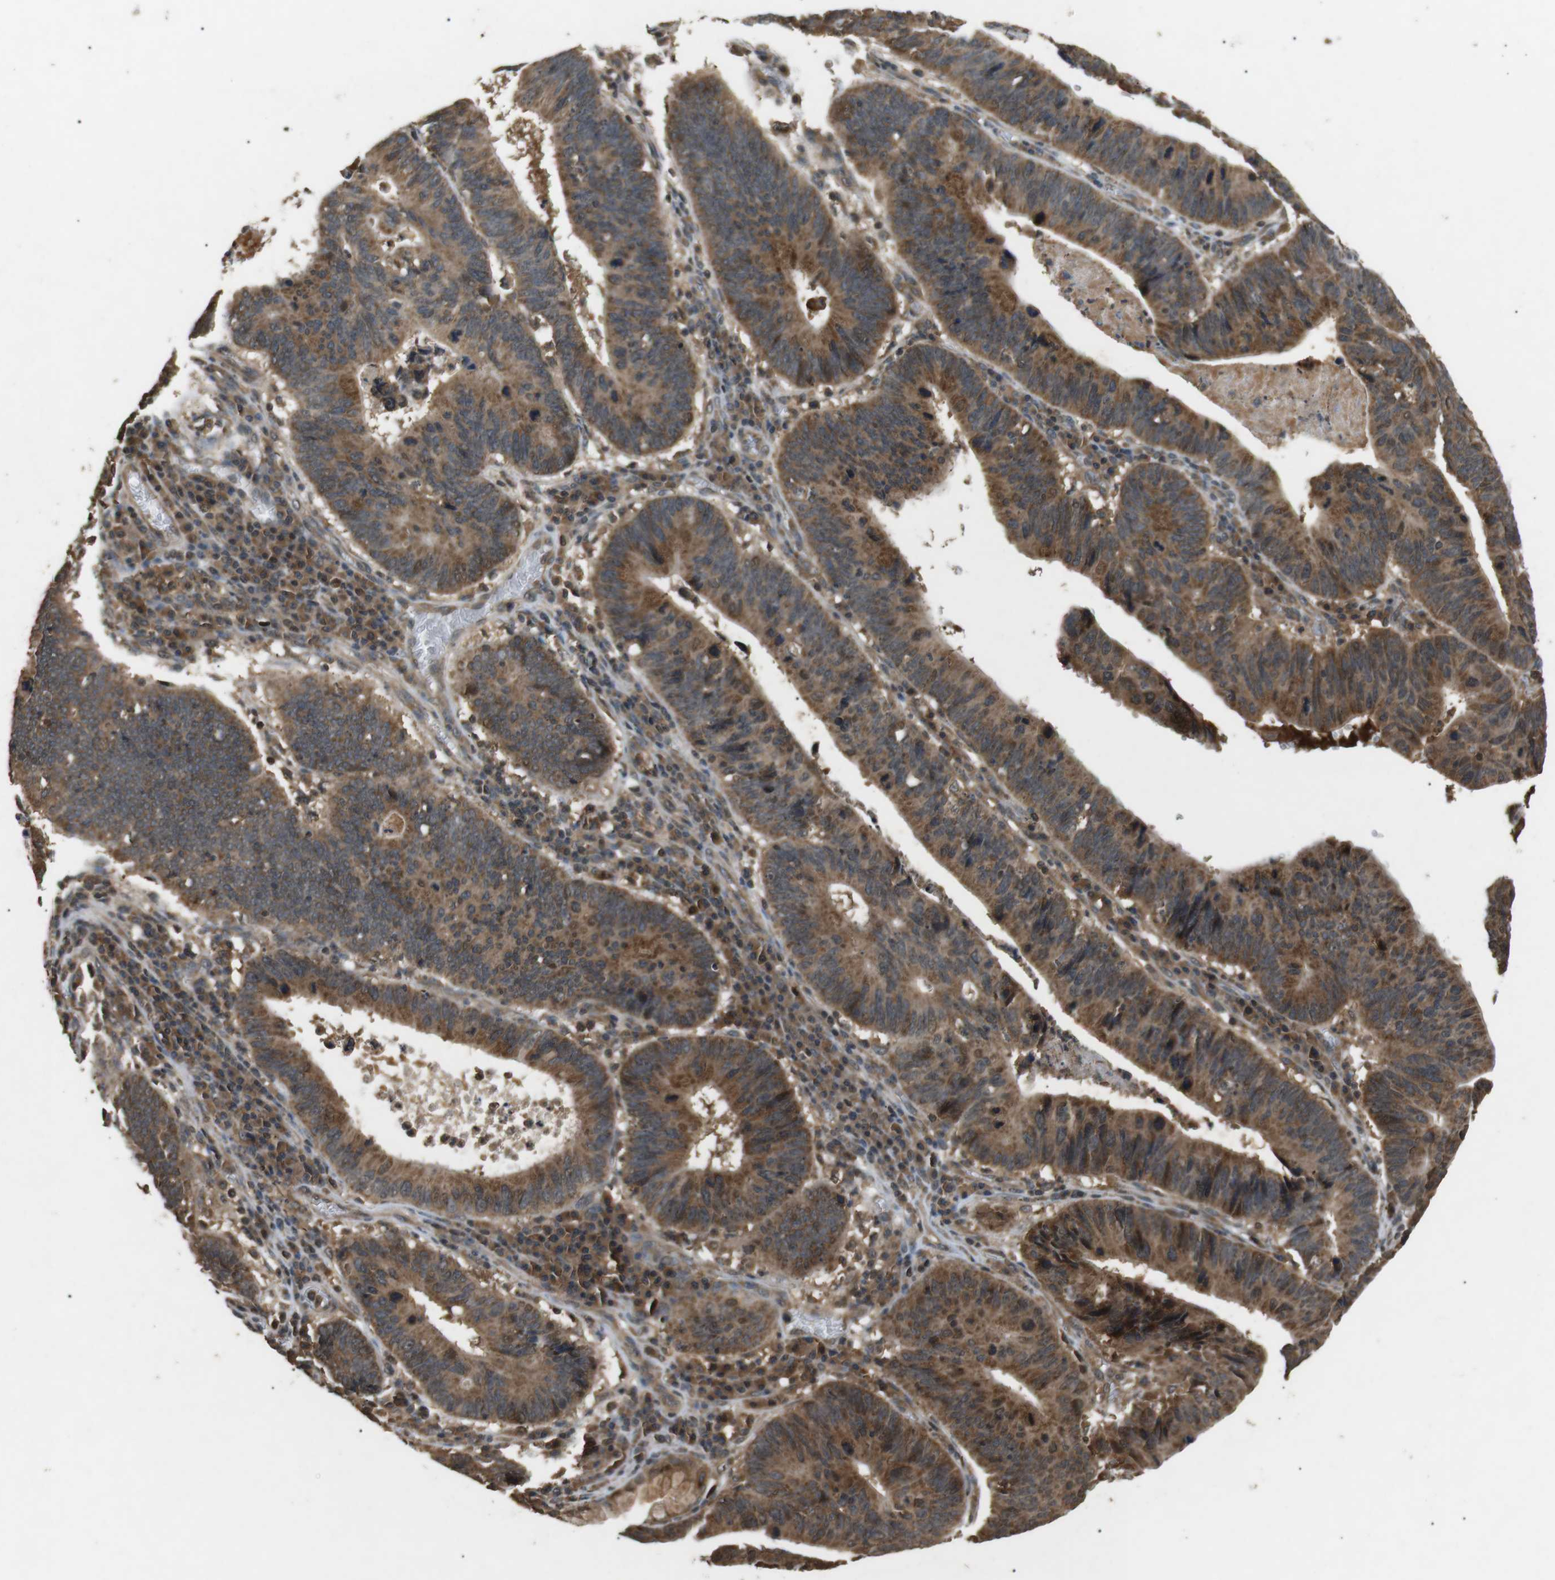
{"staining": {"intensity": "moderate", "quantity": ">75%", "location": "cytoplasmic/membranous"}, "tissue": "stomach cancer", "cell_type": "Tumor cells", "image_type": "cancer", "snomed": [{"axis": "morphology", "description": "Adenocarcinoma, NOS"}, {"axis": "topography", "description": "Stomach"}], "caption": "Immunohistochemistry (IHC) staining of stomach cancer, which shows medium levels of moderate cytoplasmic/membranous positivity in about >75% of tumor cells indicating moderate cytoplasmic/membranous protein staining. The staining was performed using DAB (3,3'-diaminobenzidine) (brown) for protein detection and nuclei were counterstained in hematoxylin (blue).", "gene": "TBC1D15", "patient": {"sex": "male", "age": 59}}